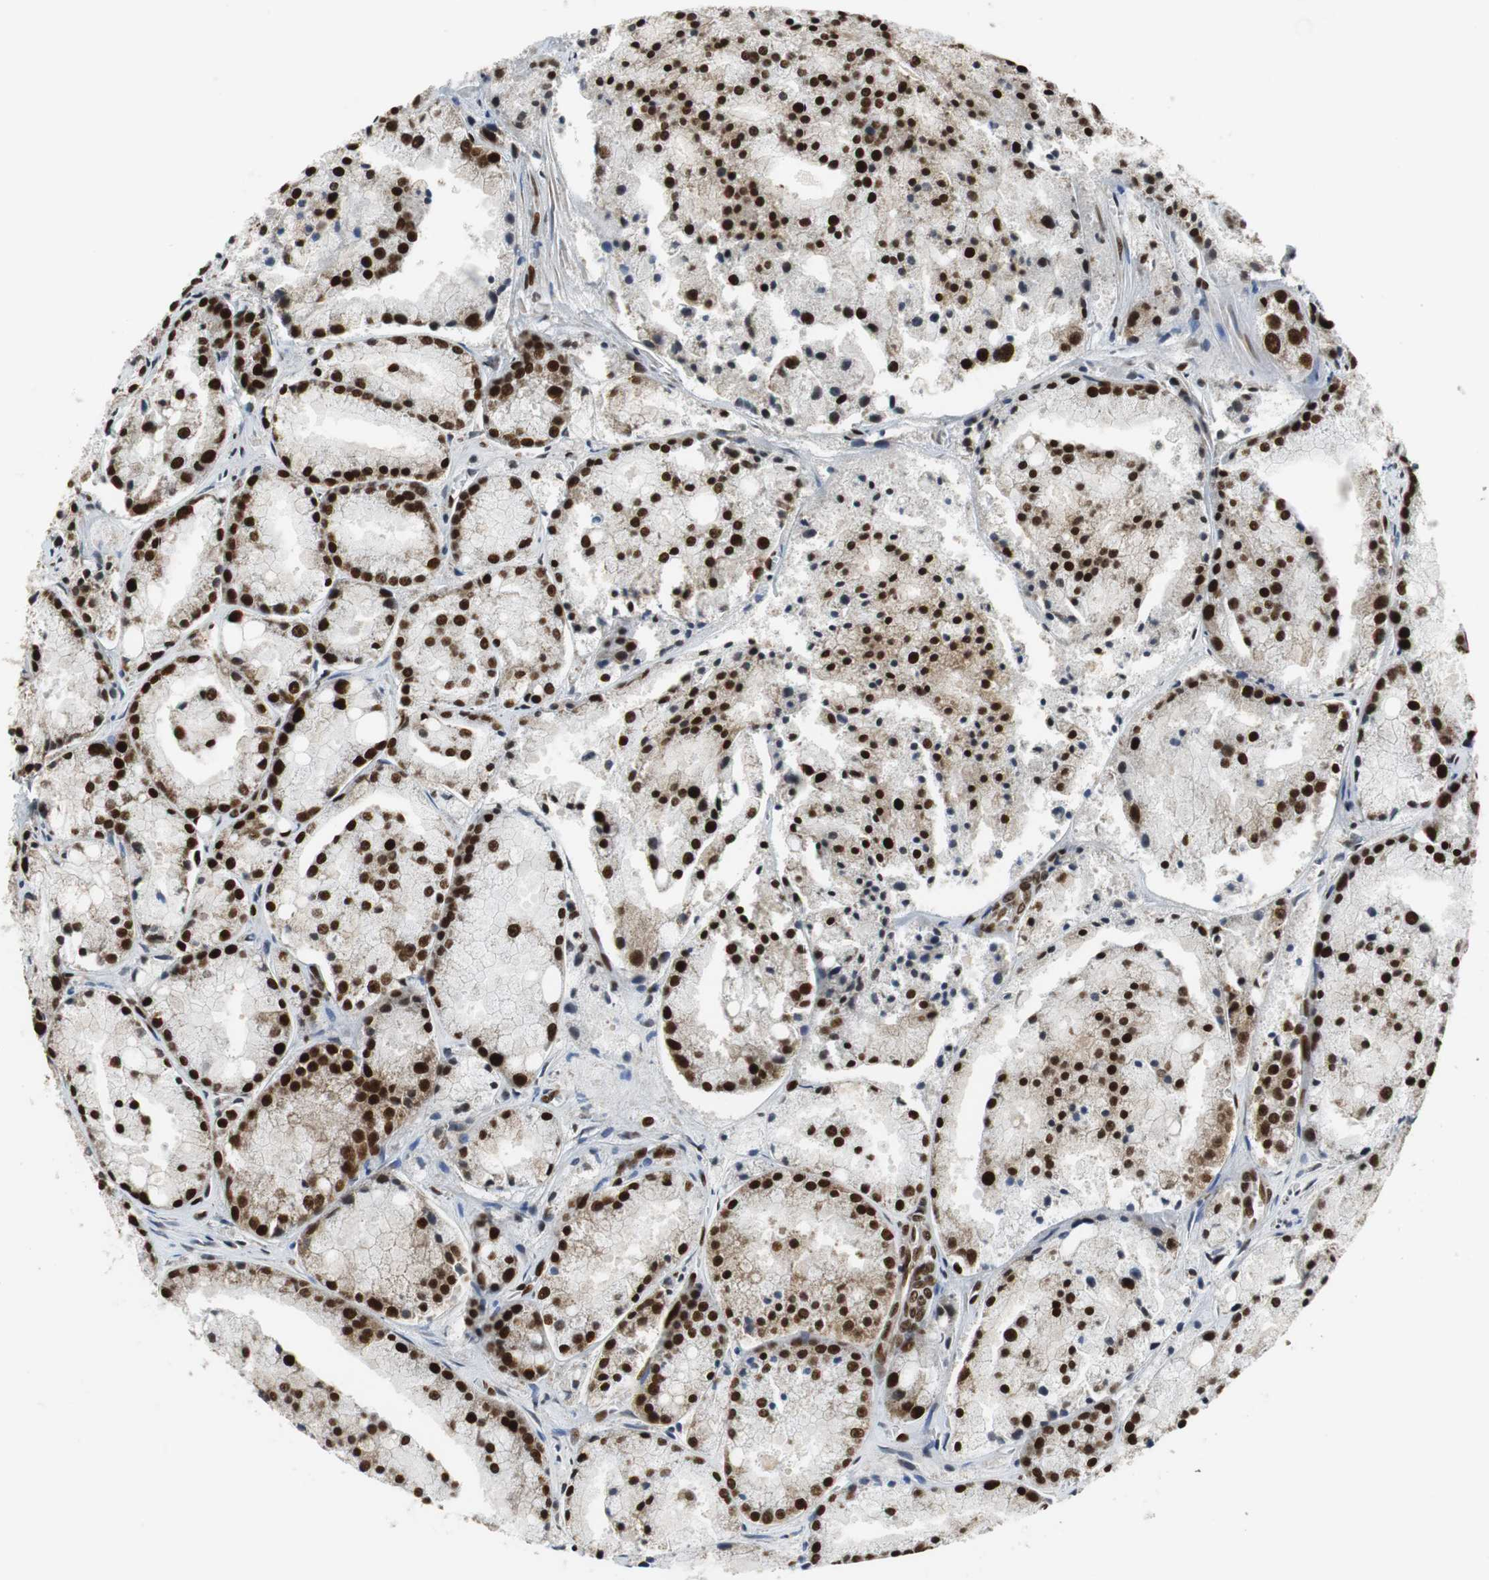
{"staining": {"intensity": "moderate", "quantity": "25%-75%", "location": "nuclear"}, "tissue": "prostate cancer", "cell_type": "Tumor cells", "image_type": "cancer", "snomed": [{"axis": "morphology", "description": "Adenocarcinoma, Low grade"}, {"axis": "topography", "description": "Prostate"}], "caption": "Protein analysis of prostate cancer (low-grade adenocarcinoma) tissue exhibits moderate nuclear staining in about 25%-75% of tumor cells.", "gene": "HDAC1", "patient": {"sex": "male", "age": 64}}